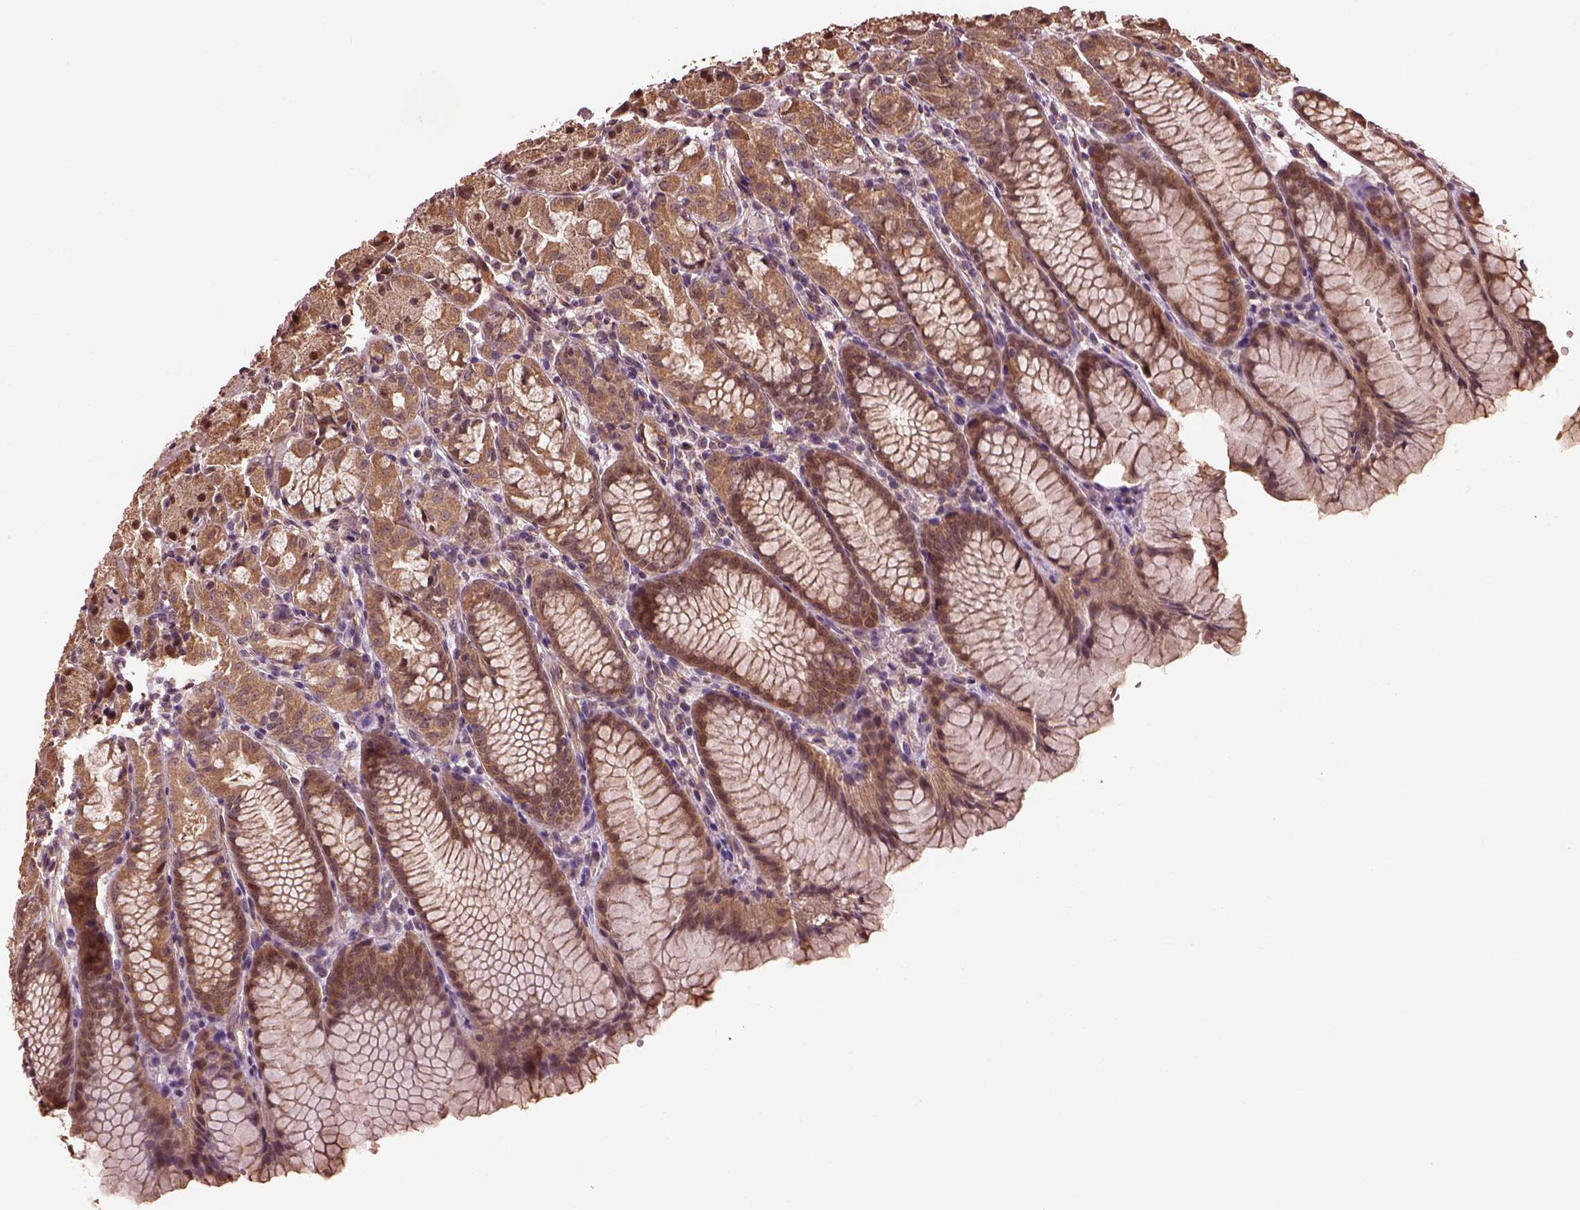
{"staining": {"intensity": "moderate", "quantity": ">75%", "location": "cytoplasmic/membranous"}, "tissue": "stomach", "cell_type": "Glandular cells", "image_type": "normal", "snomed": [{"axis": "morphology", "description": "Normal tissue, NOS"}, {"axis": "topography", "description": "Stomach, upper"}], "caption": "Protein staining of unremarkable stomach demonstrates moderate cytoplasmic/membranous positivity in approximately >75% of glandular cells. The staining was performed using DAB, with brown indicating positive protein expression. Nuclei are stained blue with hematoxylin.", "gene": "METTL4", "patient": {"sex": "male", "age": 47}}